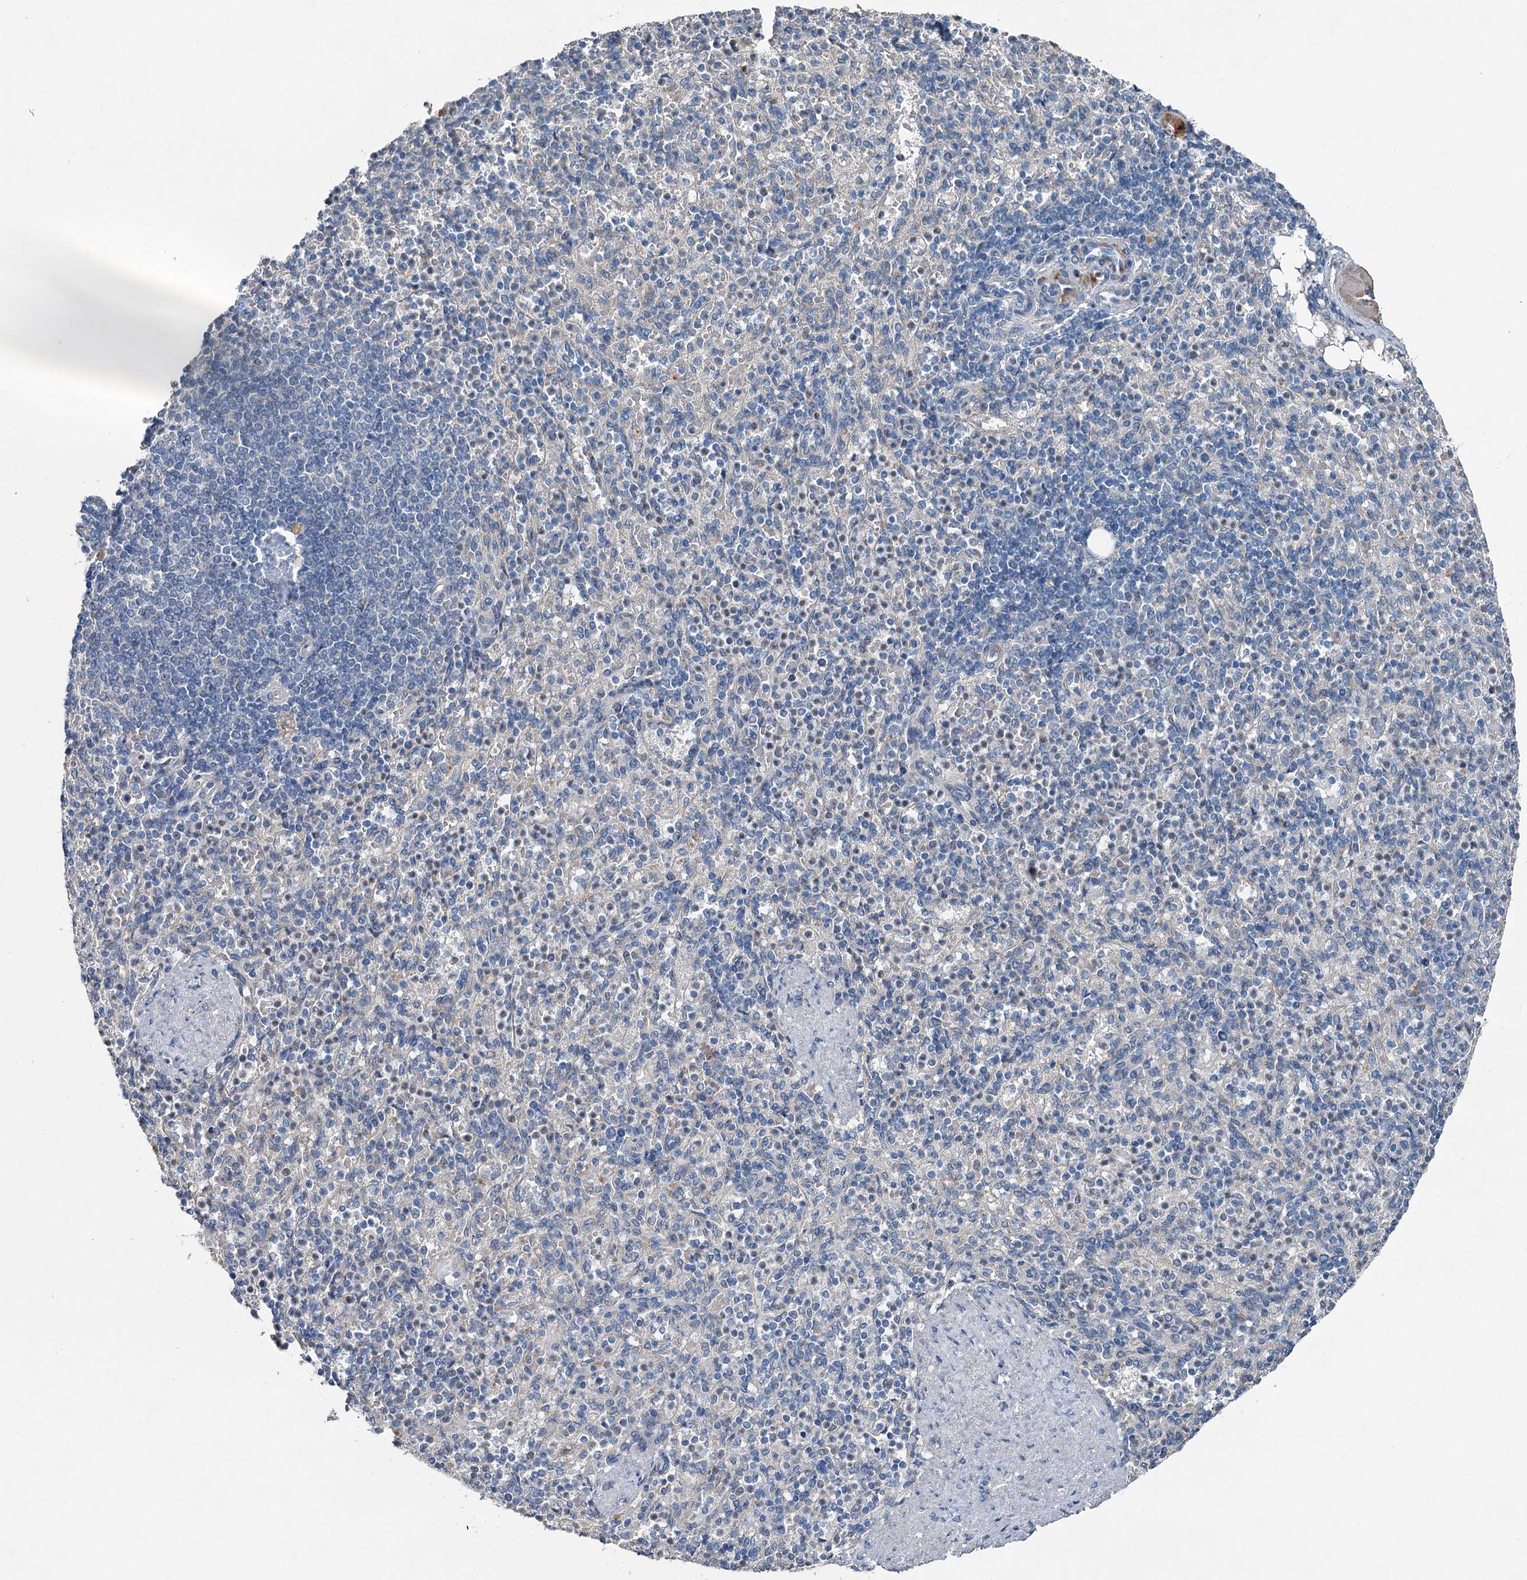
{"staining": {"intensity": "negative", "quantity": "none", "location": "none"}, "tissue": "spleen", "cell_type": "Cells in red pulp", "image_type": "normal", "snomed": [{"axis": "morphology", "description": "Normal tissue, NOS"}, {"axis": "topography", "description": "Spleen"}], "caption": "Micrograph shows no protein positivity in cells in red pulp of benign spleen. (DAB (3,3'-diaminobenzidine) immunohistochemistry (IHC) with hematoxylin counter stain).", "gene": "C6orf120", "patient": {"sex": "female", "age": 74}}